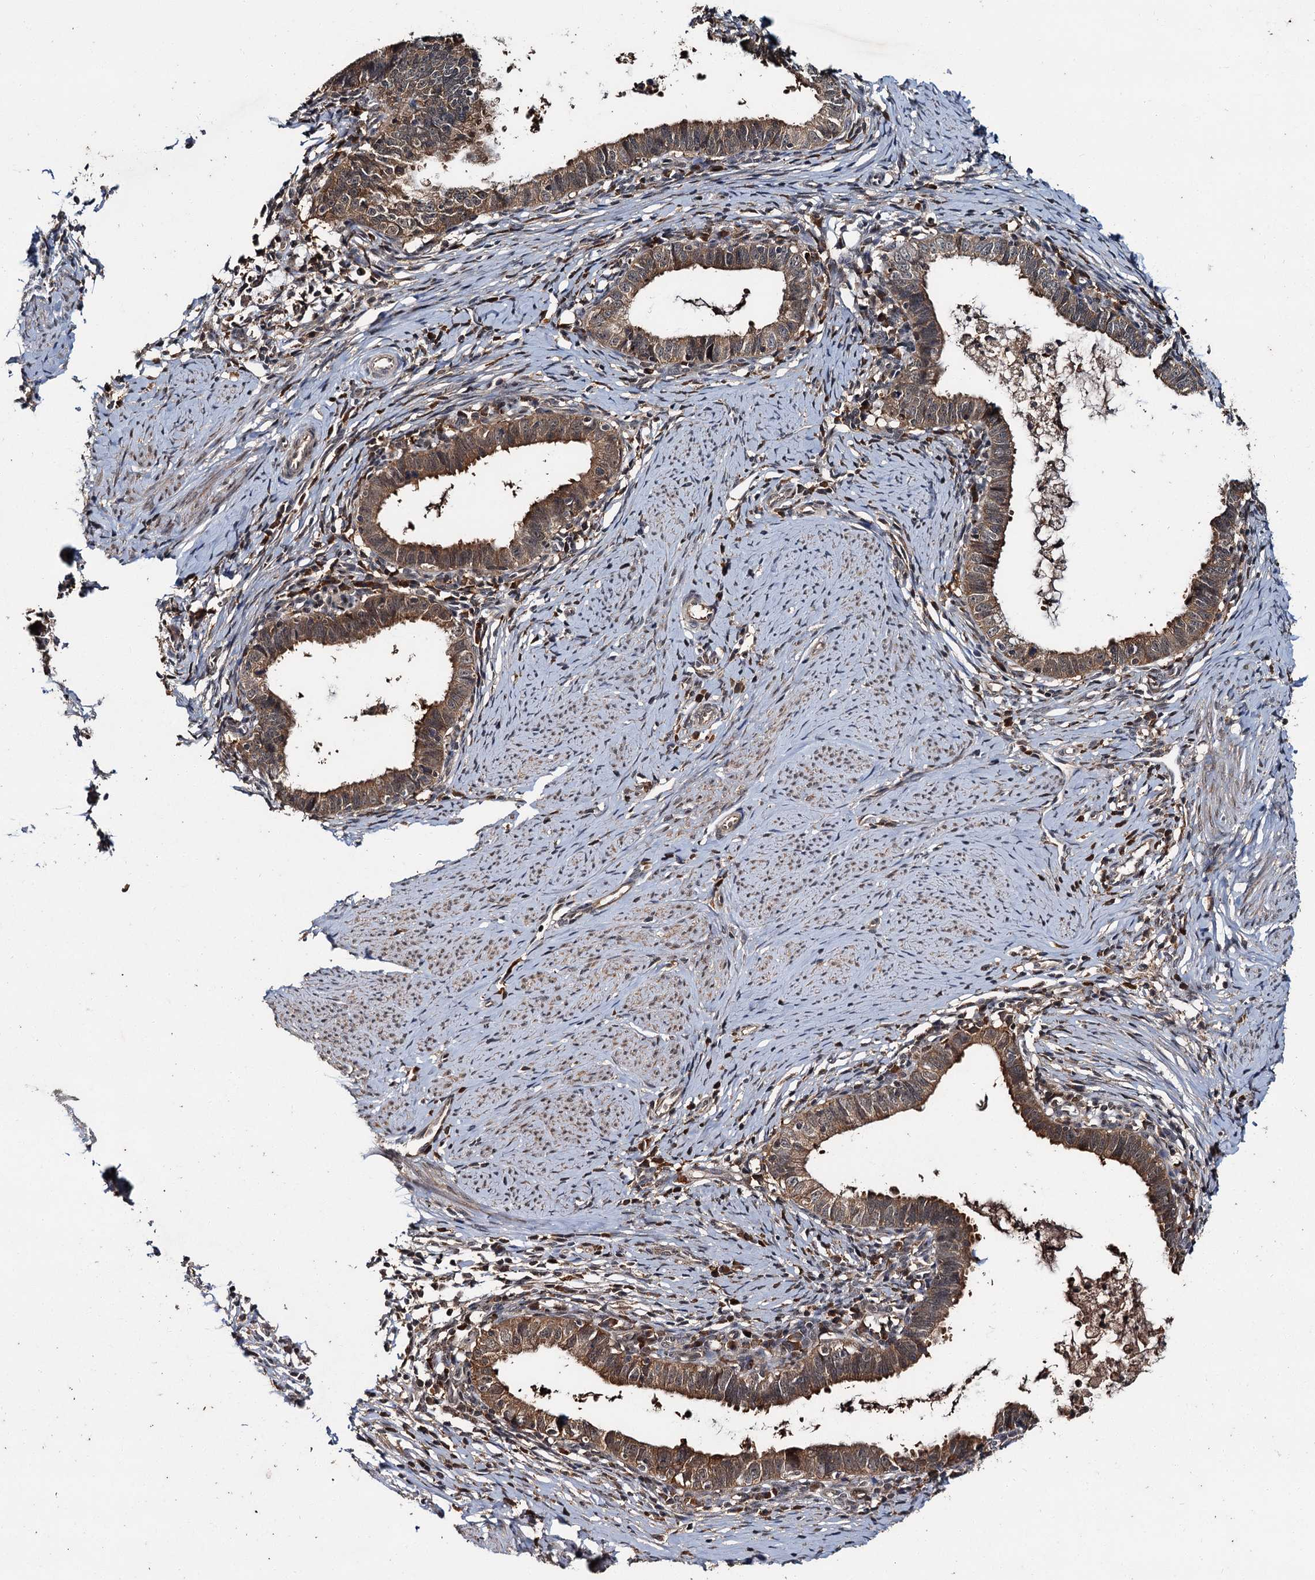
{"staining": {"intensity": "moderate", "quantity": ">75%", "location": "cytoplasmic/membranous"}, "tissue": "cervical cancer", "cell_type": "Tumor cells", "image_type": "cancer", "snomed": [{"axis": "morphology", "description": "Adenocarcinoma, NOS"}, {"axis": "topography", "description": "Cervix"}], "caption": "Approximately >75% of tumor cells in cervical cancer show moderate cytoplasmic/membranous protein expression as visualized by brown immunohistochemical staining.", "gene": "SLC46A3", "patient": {"sex": "female", "age": 36}}